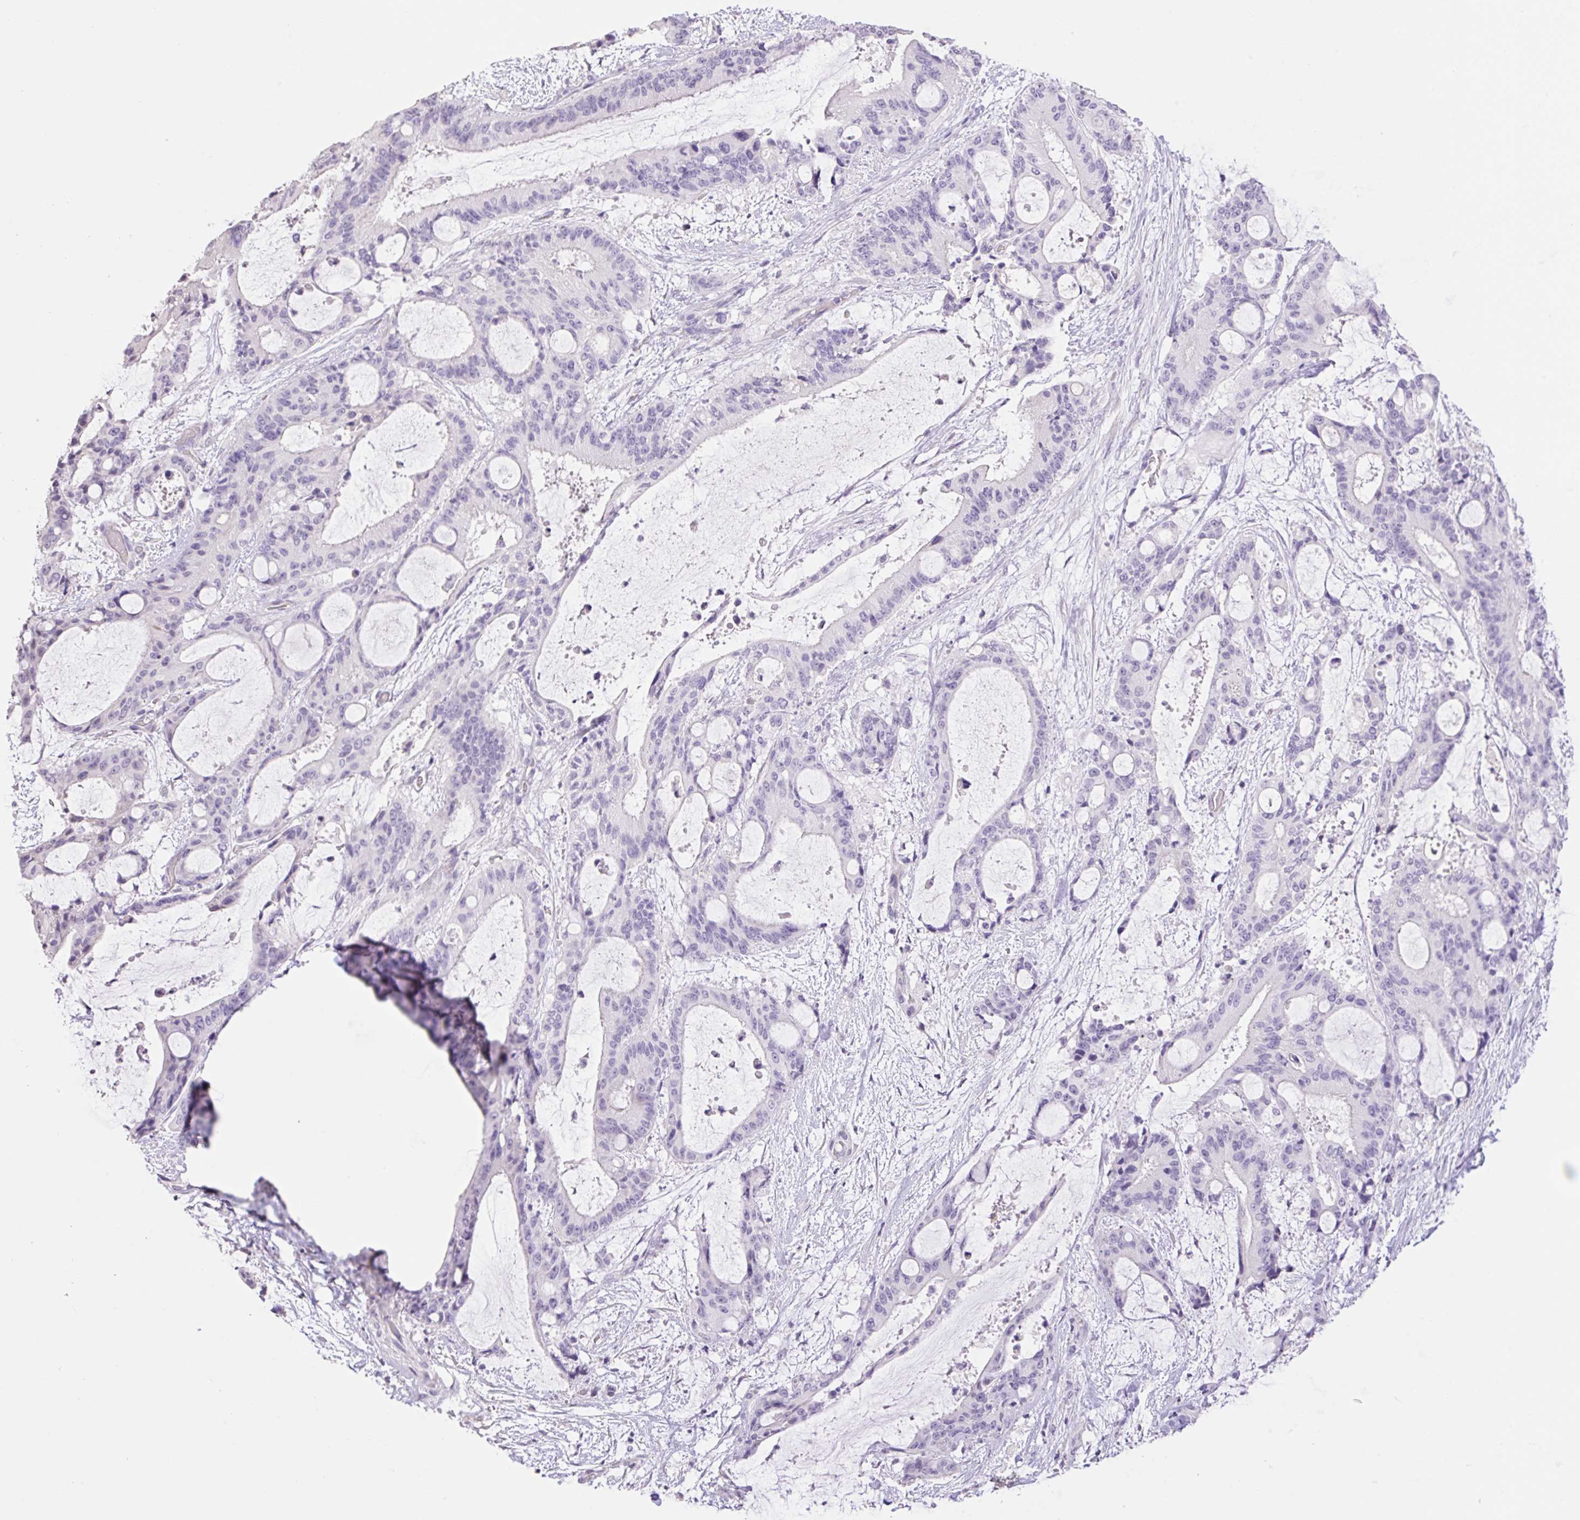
{"staining": {"intensity": "negative", "quantity": "none", "location": "none"}, "tissue": "liver cancer", "cell_type": "Tumor cells", "image_type": "cancer", "snomed": [{"axis": "morphology", "description": "Normal tissue, NOS"}, {"axis": "morphology", "description": "Cholangiocarcinoma"}, {"axis": "topography", "description": "Liver"}, {"axis": "topography", "description": "Peripheral nerve tissue"}], "caption": "Protein analysis of cholangiocarcinoma (liver) demonstrates no significant expression in tumor cells.", "gene": "HCRTR2", "patient": {"sex": "female", "age": 73}}